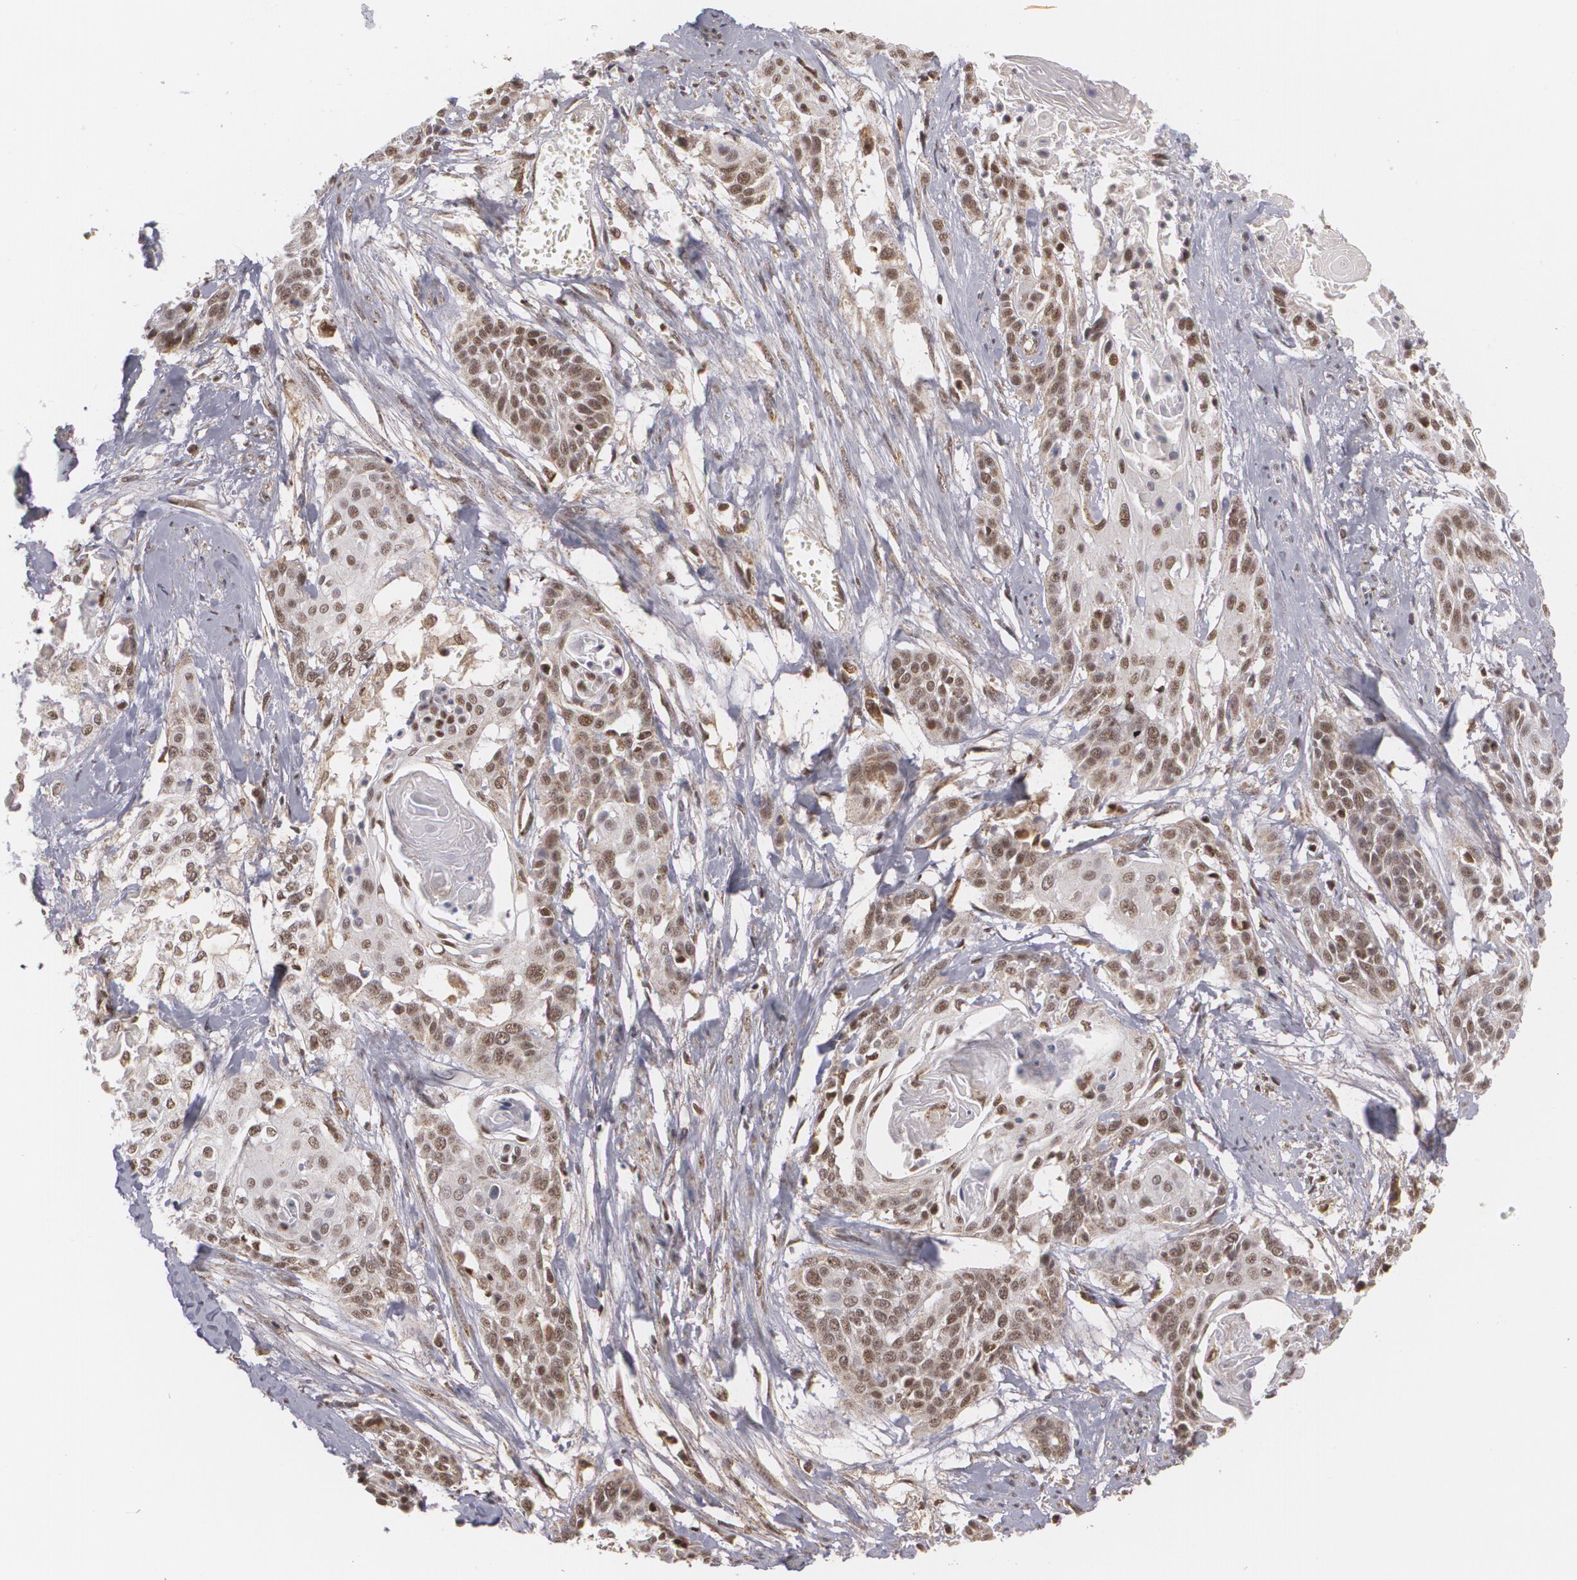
{"staining": {"intensity": "moderate", "quantity": ">75%", "location": "nuclear"}, "tissue": "cervical cancer", "cell_type": "Tumor cells", "image_type": "cancer", "snomed": [{"axis": "morphology", "description": "Squamous cell carcinoma, NOS"}, {"axis": "topography", "description": "Cervix"}], "caption": "Protein expression analysis of human cervical cancer reveals moderate nuclear positivity in approximately >75% of tumor cells.", "gene": "MXD1", "patient": {"sex": "female", "age": 57}}